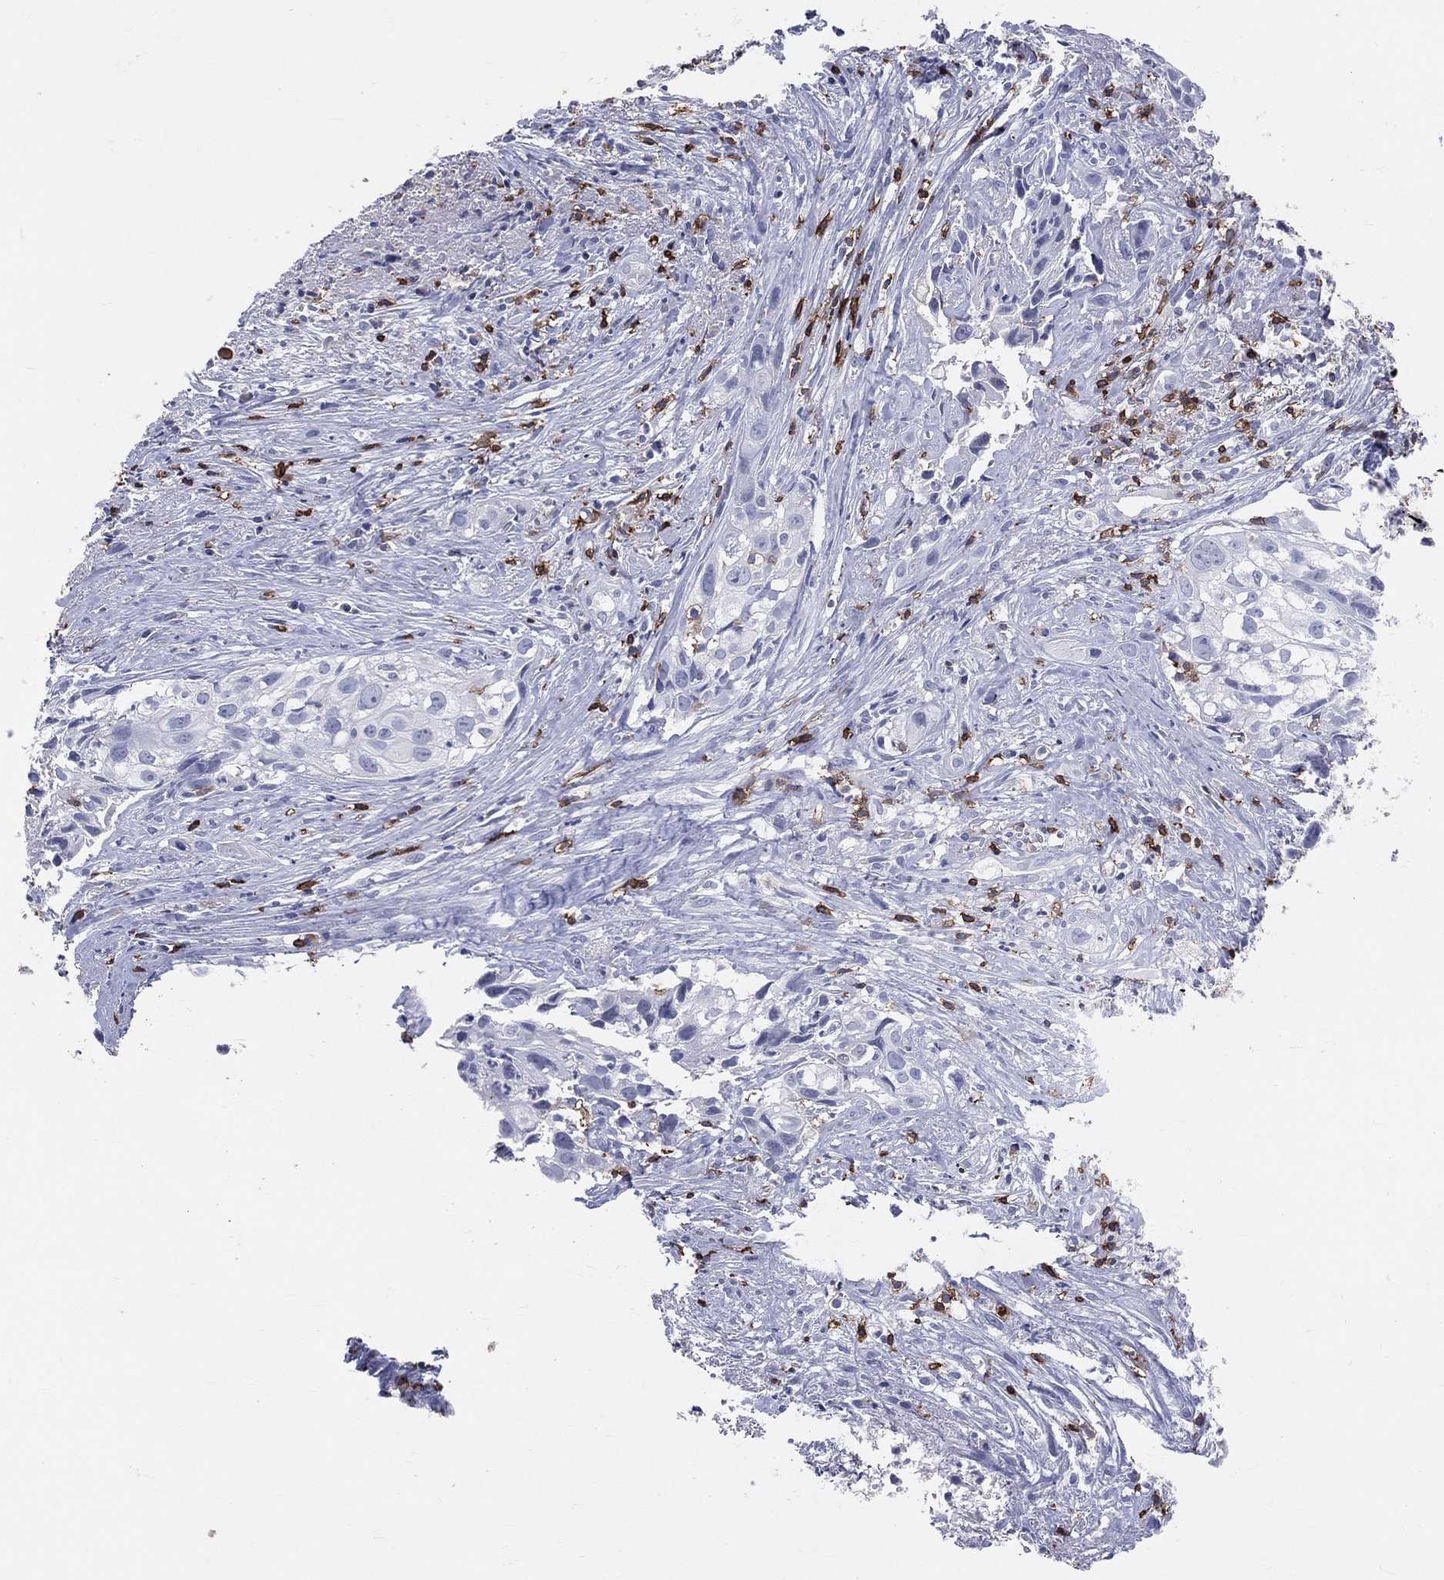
{"staining": {"intensity": "negative", "quantity": "none", "location": "none"}, "tissue": "cervical cancer", "cell_type": "Tumor cells", "image_type": "cancer", "snomed": [{"axis": "morphology", "description": "Squamous cell carcinoma, NOS"}, {"axis": "topography", "description": "Cervix"}], "caption": "Cervical cancer was stained to show a protein in brown. There is no significant expression in tumor cells. (DAB (3,3'-diaminobenzidine) IHC visualized using brightfield microscopy, high magnification).", "gene": "LAT", "patient": {"sex": "female", "age": 53}}